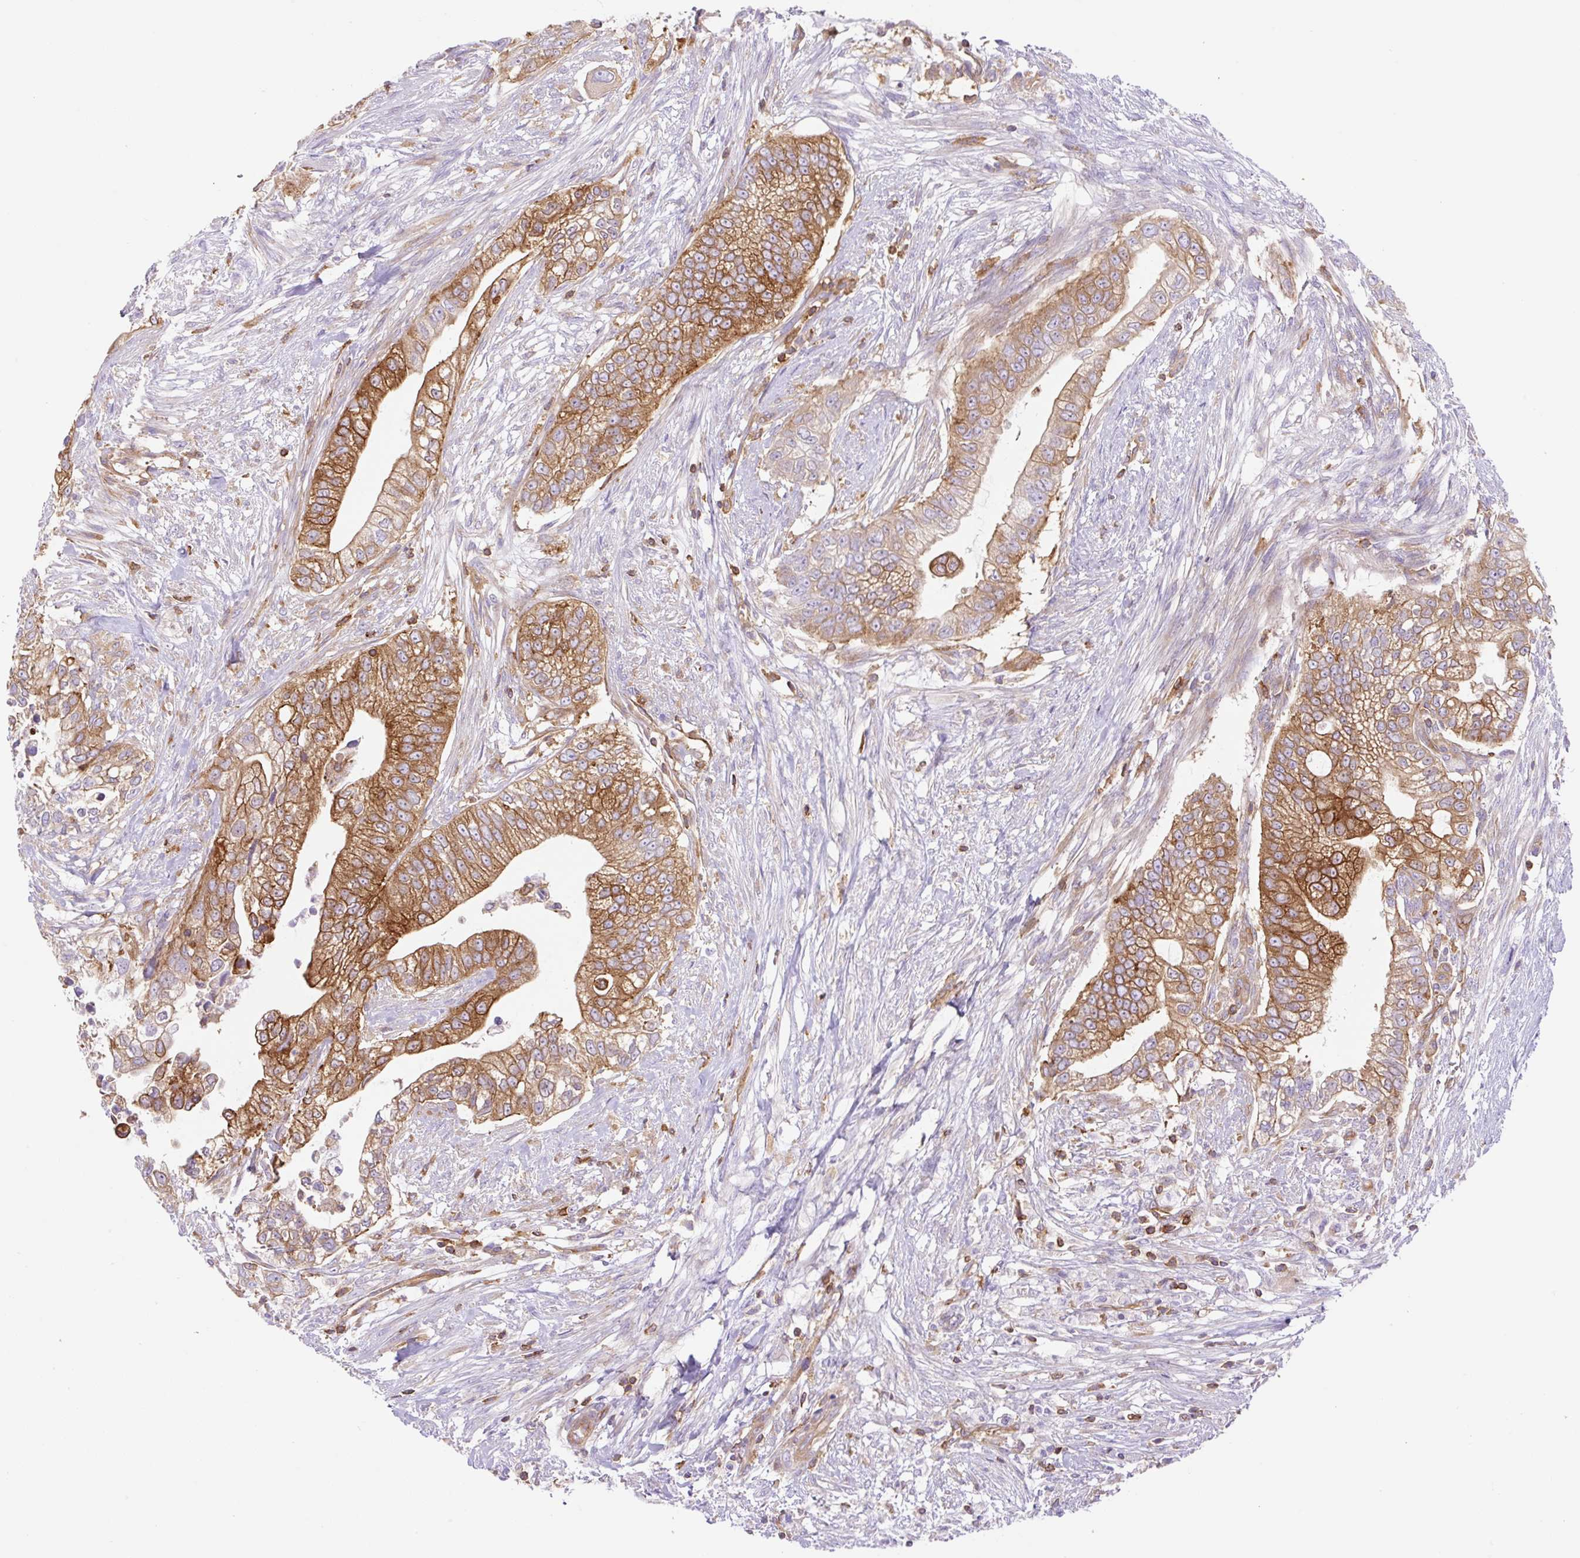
{"staining": {"intensity": "strong", "quantity": ">75%", "location": "cytoplasmic/membranous"}, "tissue": "pancreatic cancer", "cell_type": "Tumor cells", "image_type": "cancer", "snomed": [{"axis": "morphology", "description": "Adenocarcinoma, NOS"}, {"axis": "topography", "description": "Pancreas"}], "caption": "Human adenocarcinoma (pancreatic) stained with a brown dye exhibits strong cytoplasmic/membranous positive positivity in about >75% of tumor cells.", "gene": "DNM2", "patient": {"sex": "male", "age": 70}}